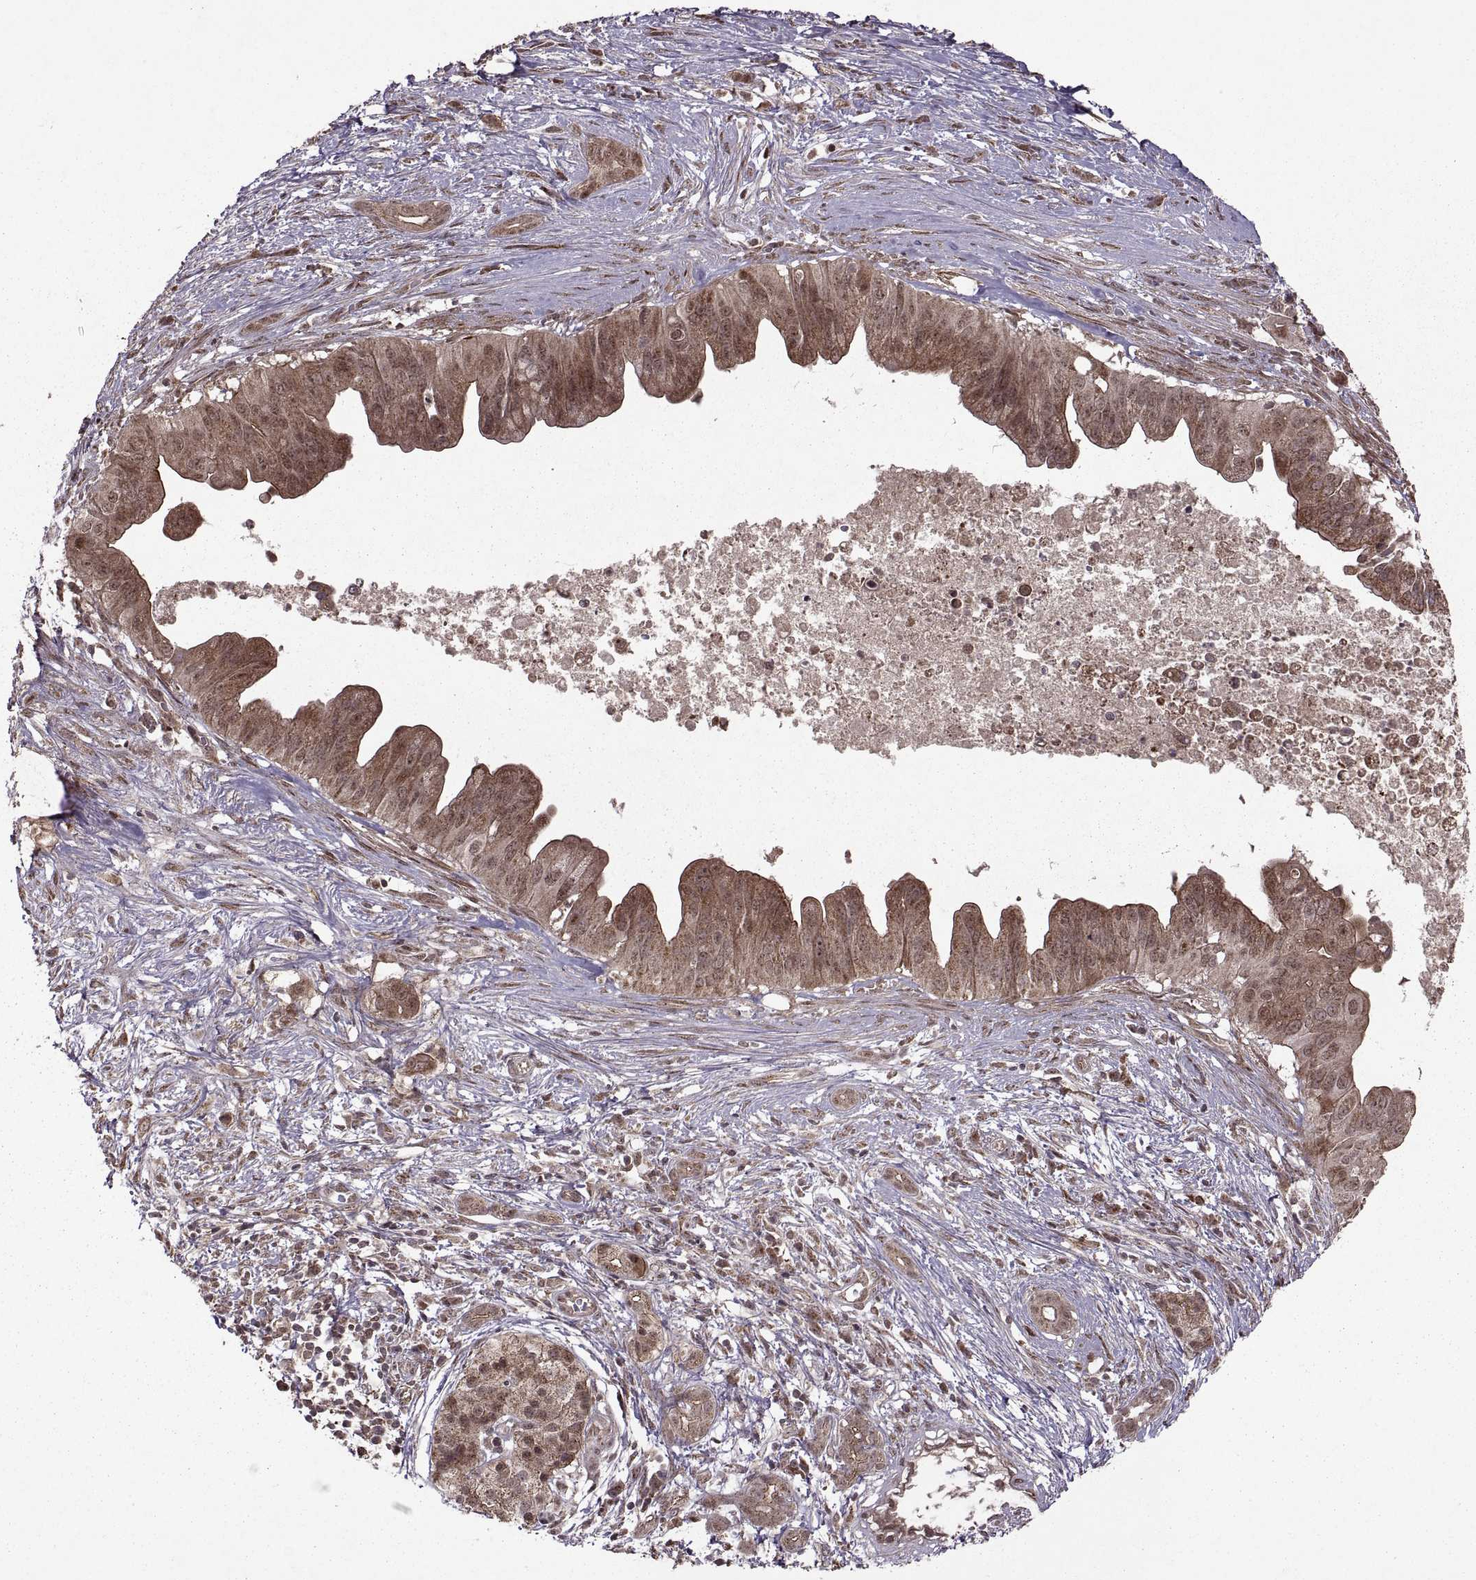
{"staining": {"intensity": "moderate", "quantity": ">75%", "location": "cytoplasmic/membranous,nuclear"}, "tissue": "pancreatic cancer", "cell_type": "Tumor cells", "image_type": "cancer", "snomed": [{"axis": "morphology", "description": "Adenocarcinoma, NOS"}, {"axis": "topography", "description": "Pancreas"}], "caption": "This is a micrograph of immunohistochemistry staining of pancreatic cancer (adenocarcinoma), which shows moderate expression in the cytoplasmic/membranous and nuclear of tumor cells.", "gene": "PTOV1", "patient": {"sex": "male", "age": 61}}